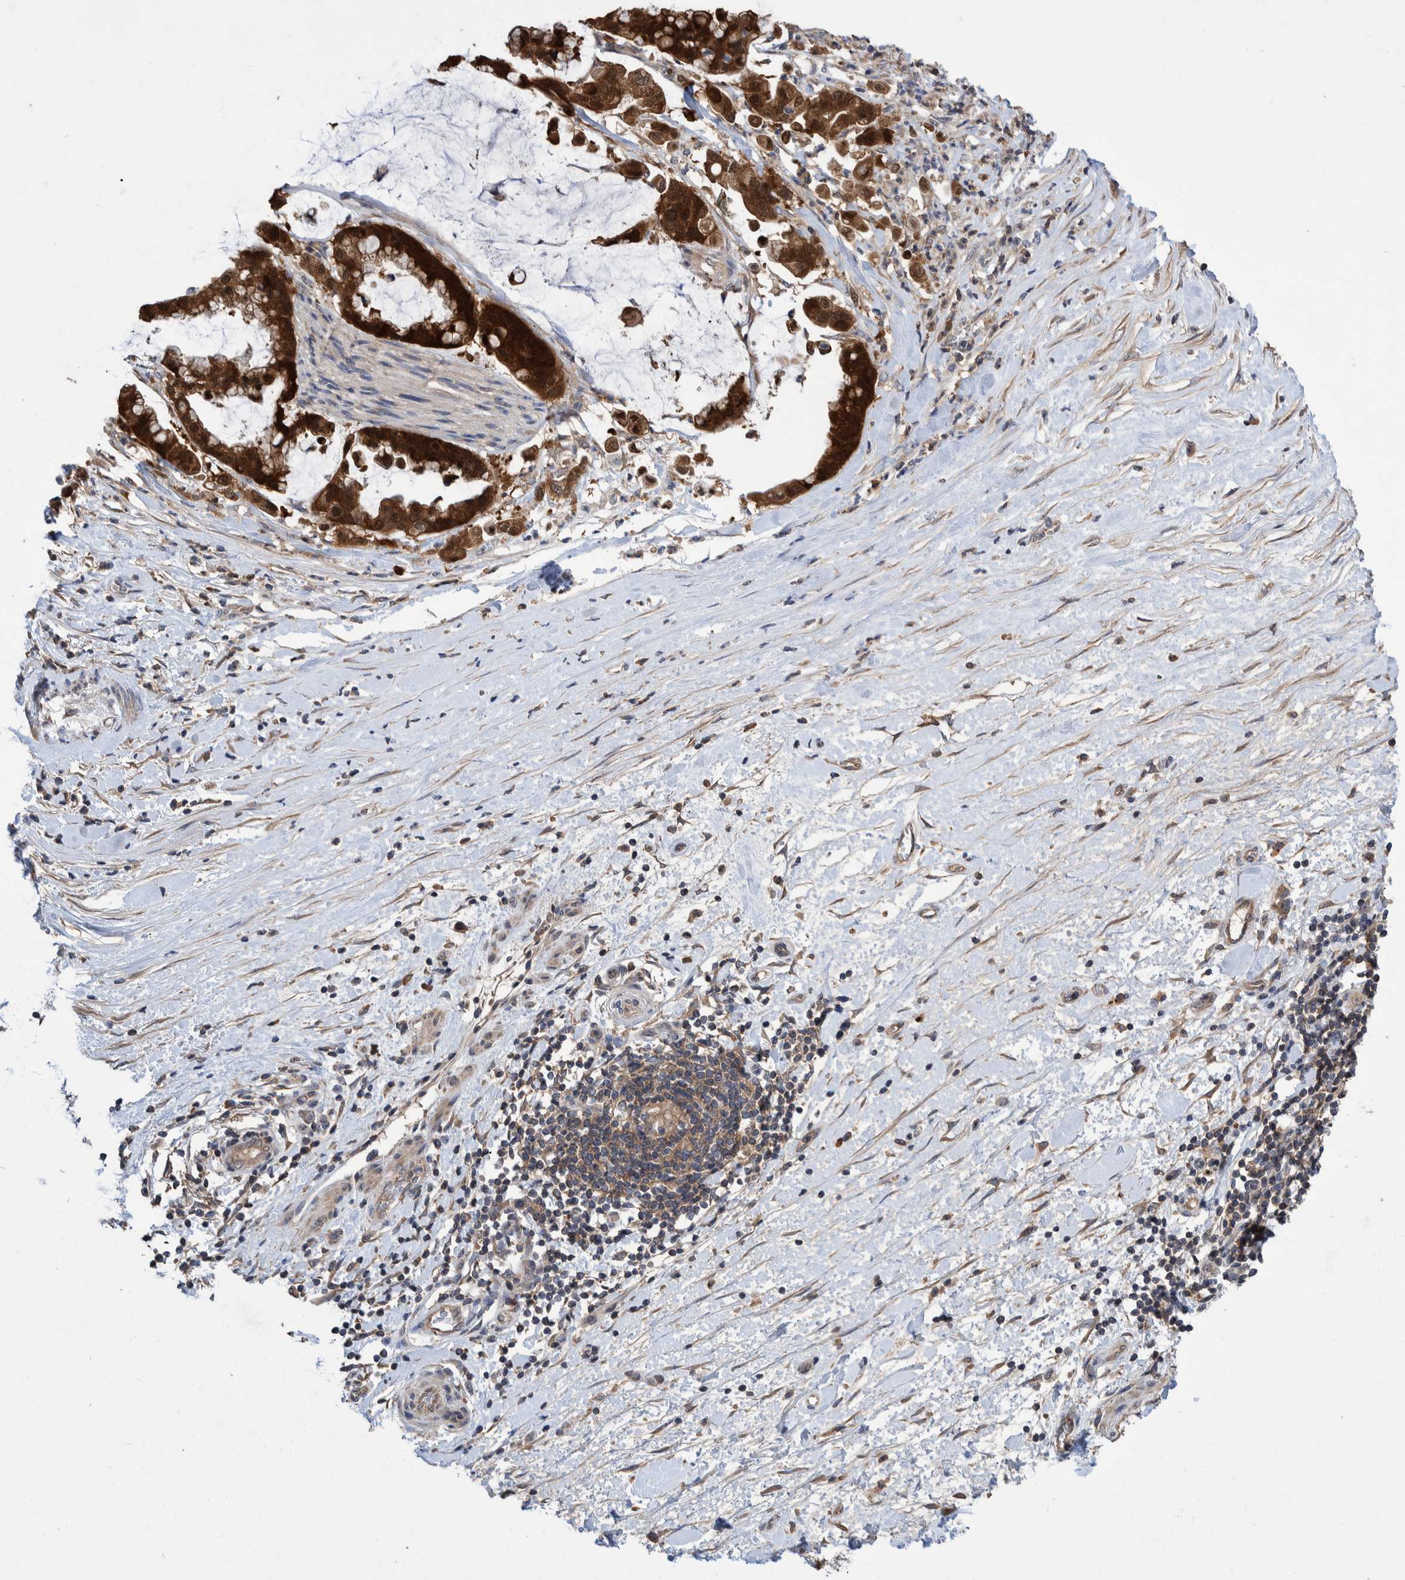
{"staining": {"intensity": "strong", "quantity": ">75%", "location": "cytoplasmic/membranous"}, "tissue": "pancreatic cancer", "cell_type": "Tumor cells", "image_type": "cancer", "snomed": [{"axis": "morphology", "description": "Adenocarcinoma, NOS"}, {"axis": "topography", "description": "Pancreas"}], "caption": "Tumor cells reveal strong cytoplasmic/membranous expression in about >75% of cells in pancreatic adenocarcinoma.", "gene": "PLPBP", "patient": {"sex": "male", "age": 41}}